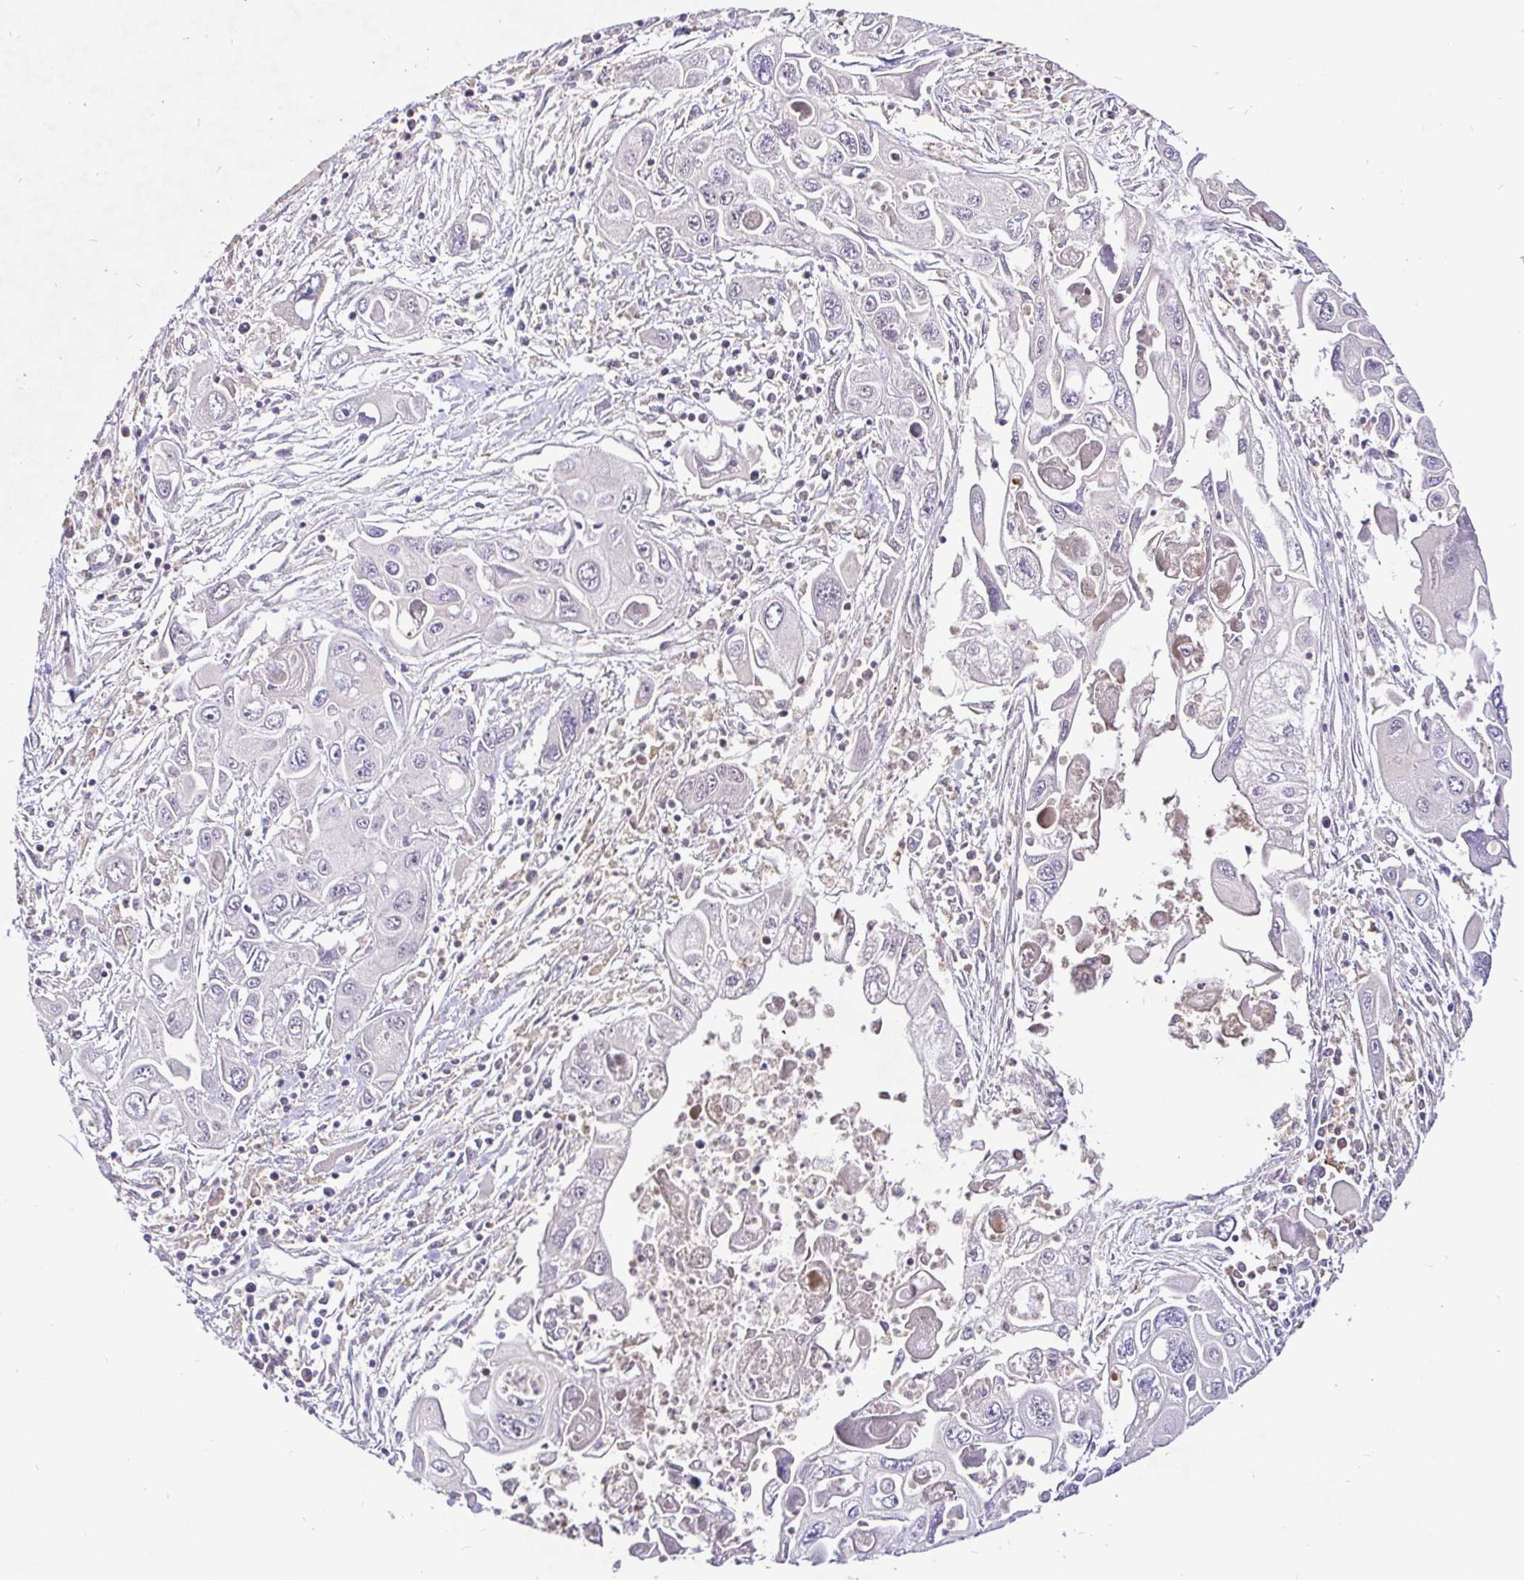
{"staining": {"intensity": "negative", "quantity": "none", "location": "none"}, "tissue": "pancreatic cancer", "cell_type": "Tumor cells", "image_type": "cancer", "snomed": [{"axis": "morphology", "description": "Adenocarcinoma, NOS"}, {"axis": "topography", "description": "Pancreas"}], "caption": "This image is of pancreatic adenocarcinoma stained with immunohistochemistry (IHC) to label a protein in brown with the nuclei are counter-stained blue. There is no positivity in tumor cells.", "gene": "UBE2M", "patient": {"sex": "male", "age": 70}}